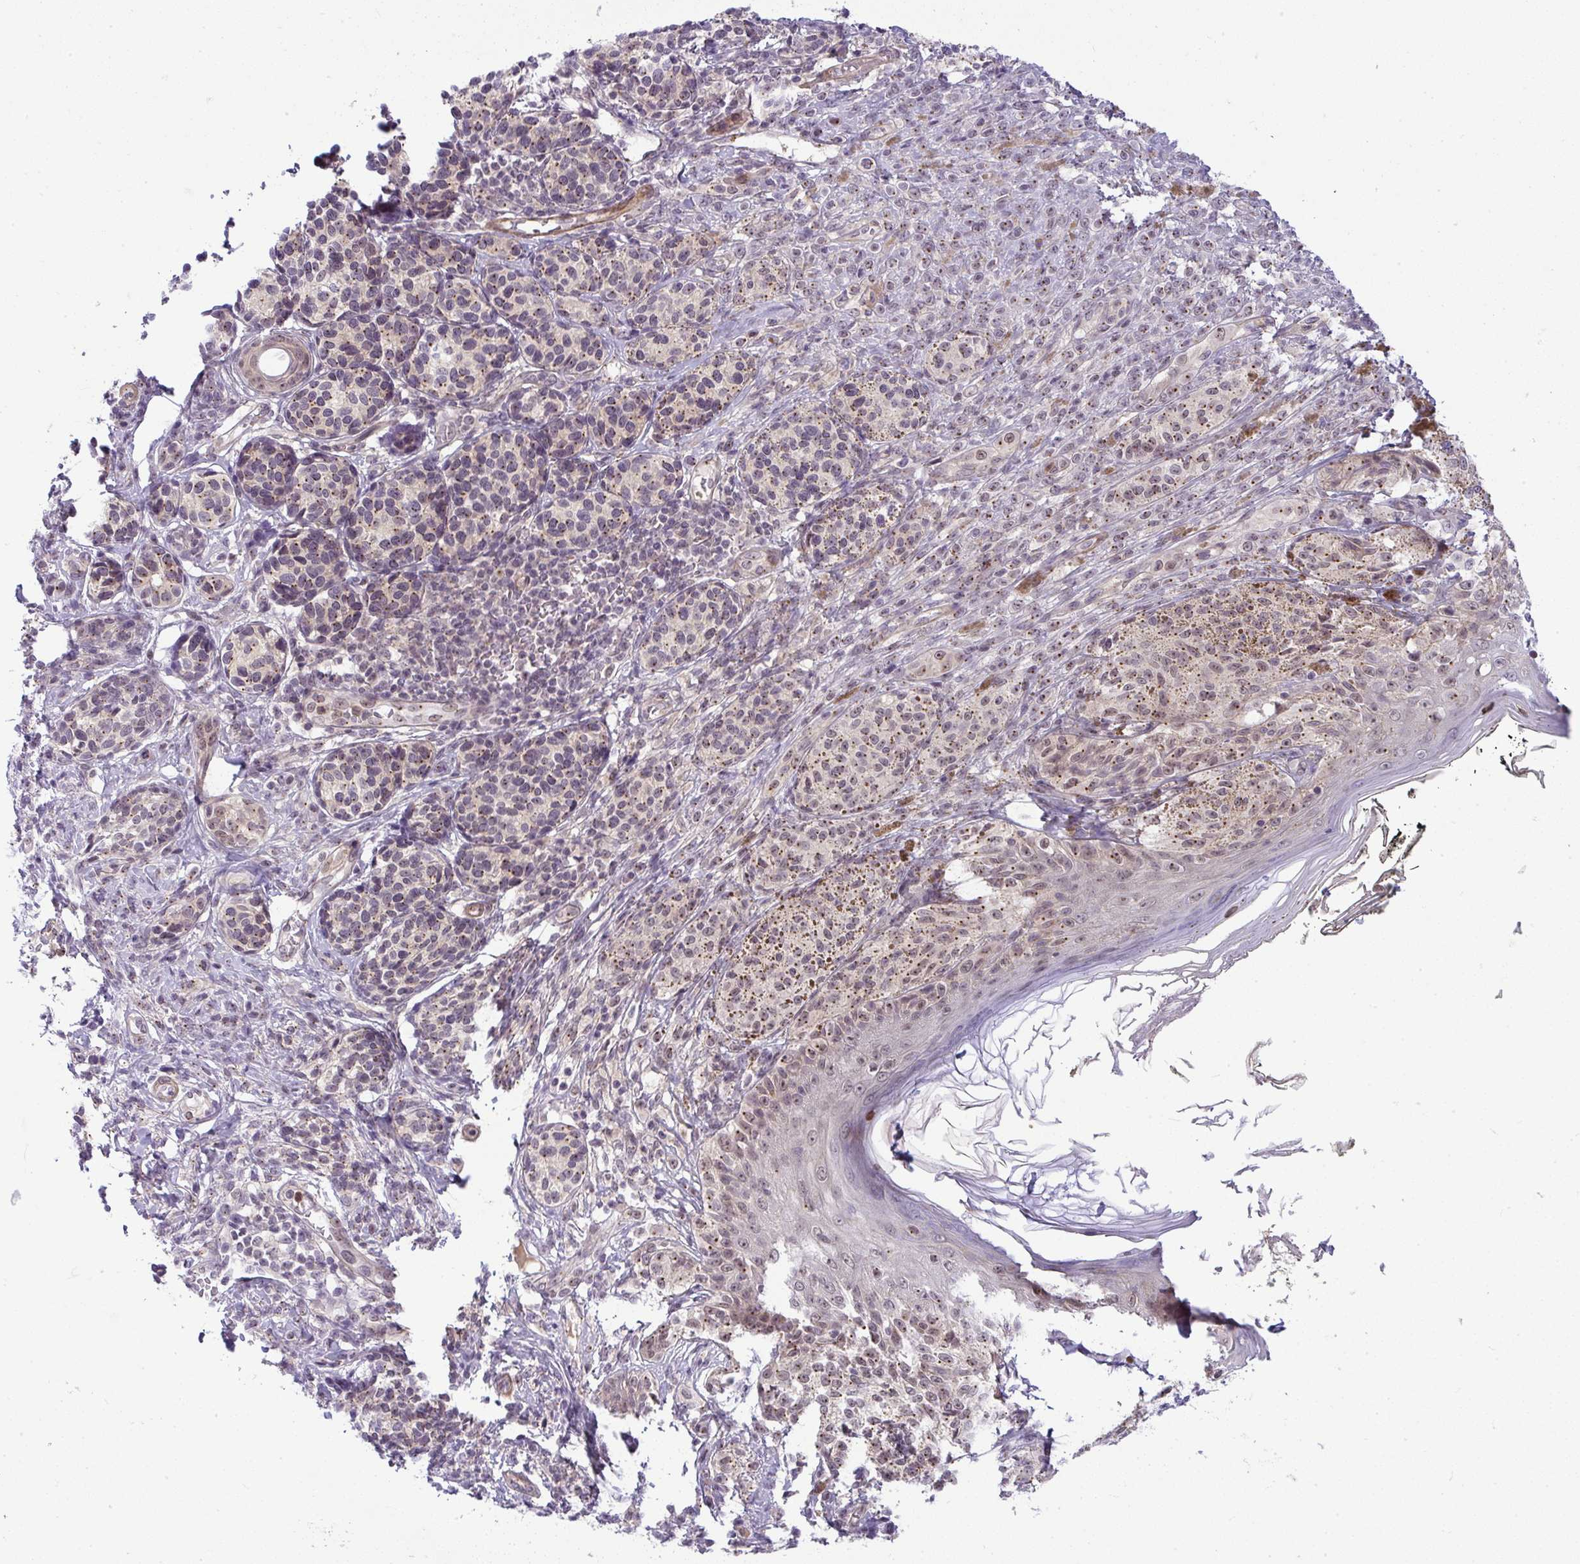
{"staining": {"intensity": "moderate", "quantity": "<25%", "location": "cytoplasmic/membranous"}, "tissue": "melanoma", "cell_type": "Tumor cells", "image_type": "cancer", "snomed": [{"axis": "morphology", "description": "Malignant melanoma, NOS"}, {"axis": "topography", "description": "Skin"}], "caption": "Tumor cells demonstrate low levels of moderate cytoplasmic/membranous expression in about <25% of cells in human melanoma.", "gene": "DZIP1", "patient": {"sex": "male", "age": 42}}